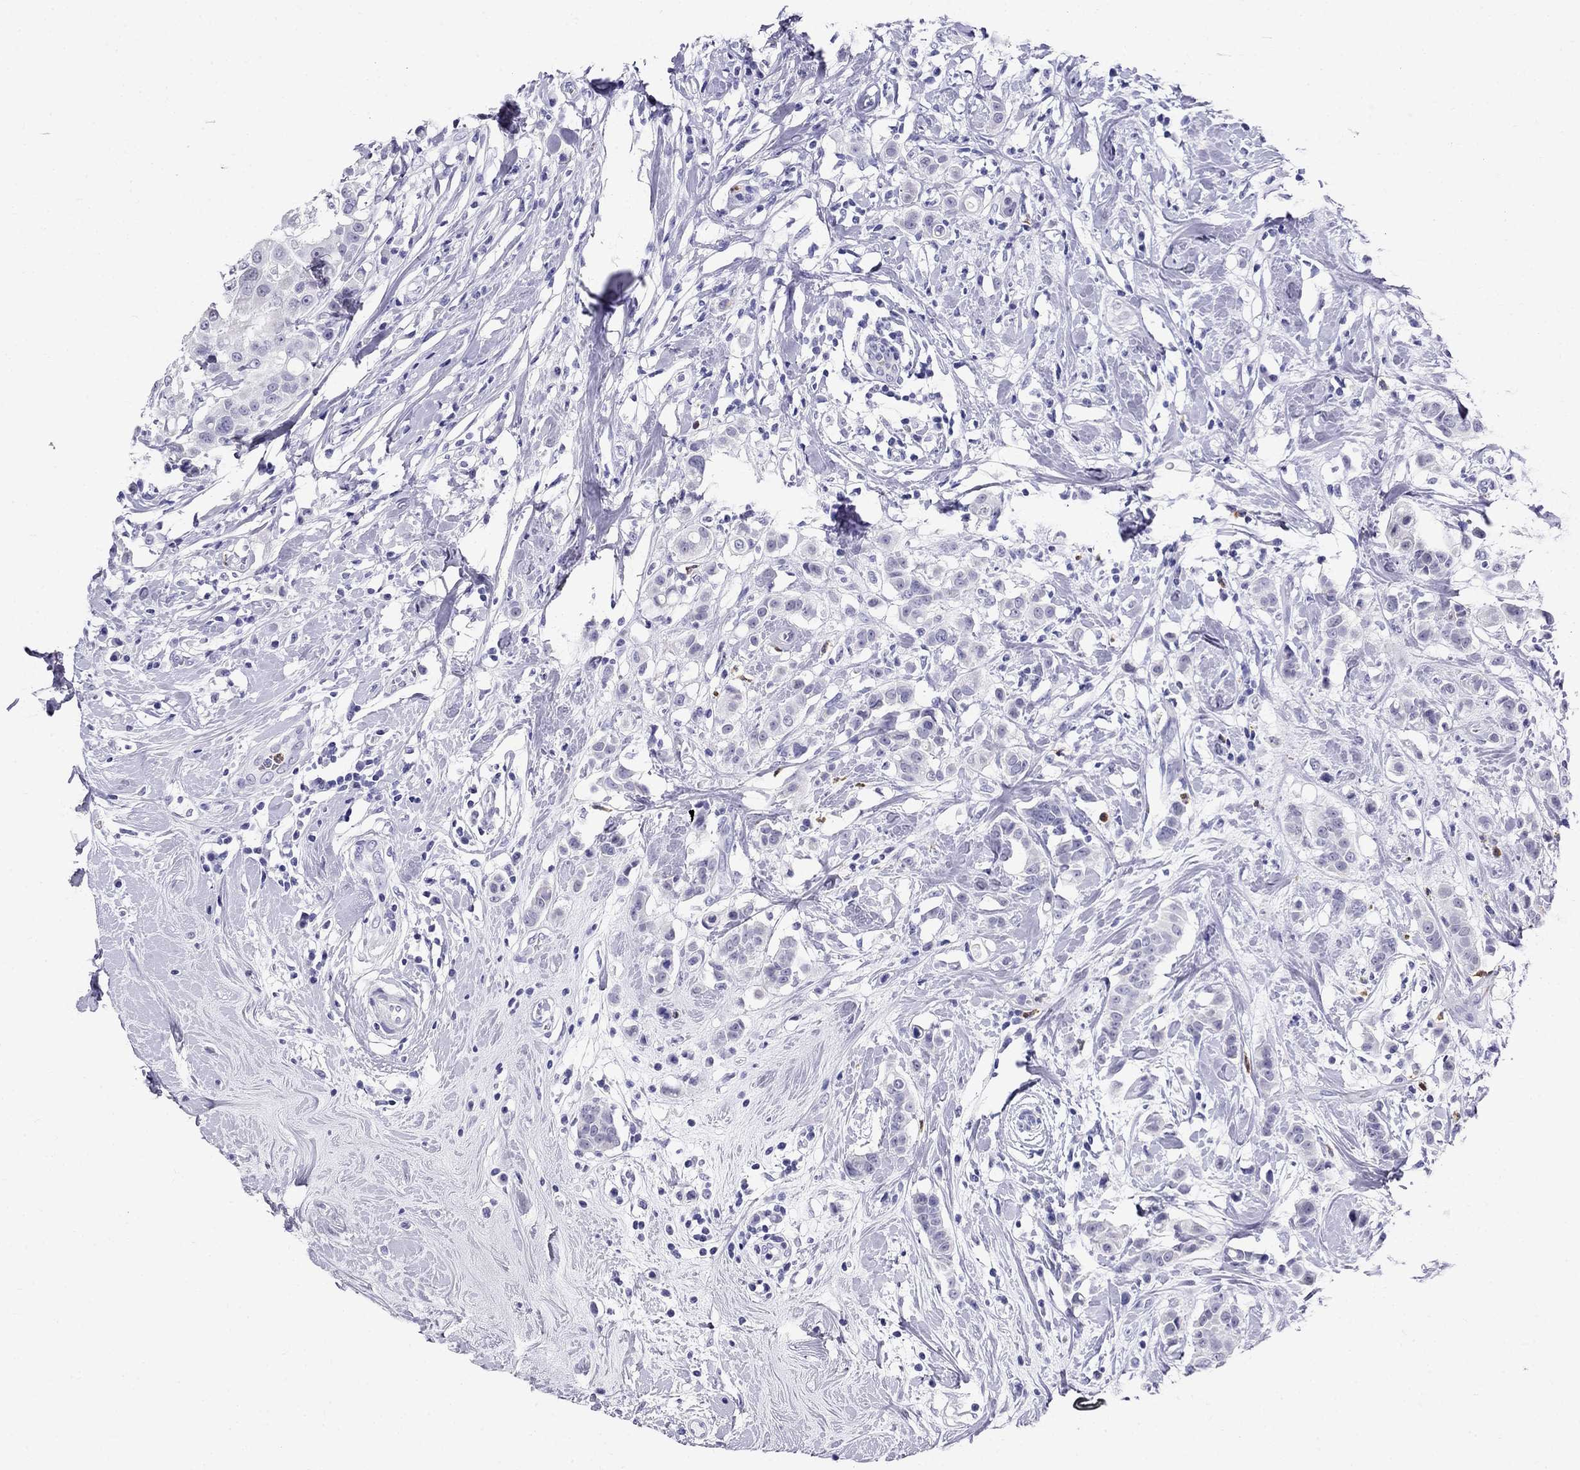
{"staining": {"intensity": "negative", "quantity": "none", "location": "none"}, "tissue": "breast cancer", "cell_type": "Tumor cells", "image_type": "cancer", "snomed": [{"axis": "morphology", "description": "Duct carcinoma"}, {"axis": "topography", "description": "Breast"}], "caption": "The photomicrograph displays no staining of tumor cells in breast intraductal carcinoma.", "gene": "PPP1R36", "patient": {"sex": "female", "age": 27}}